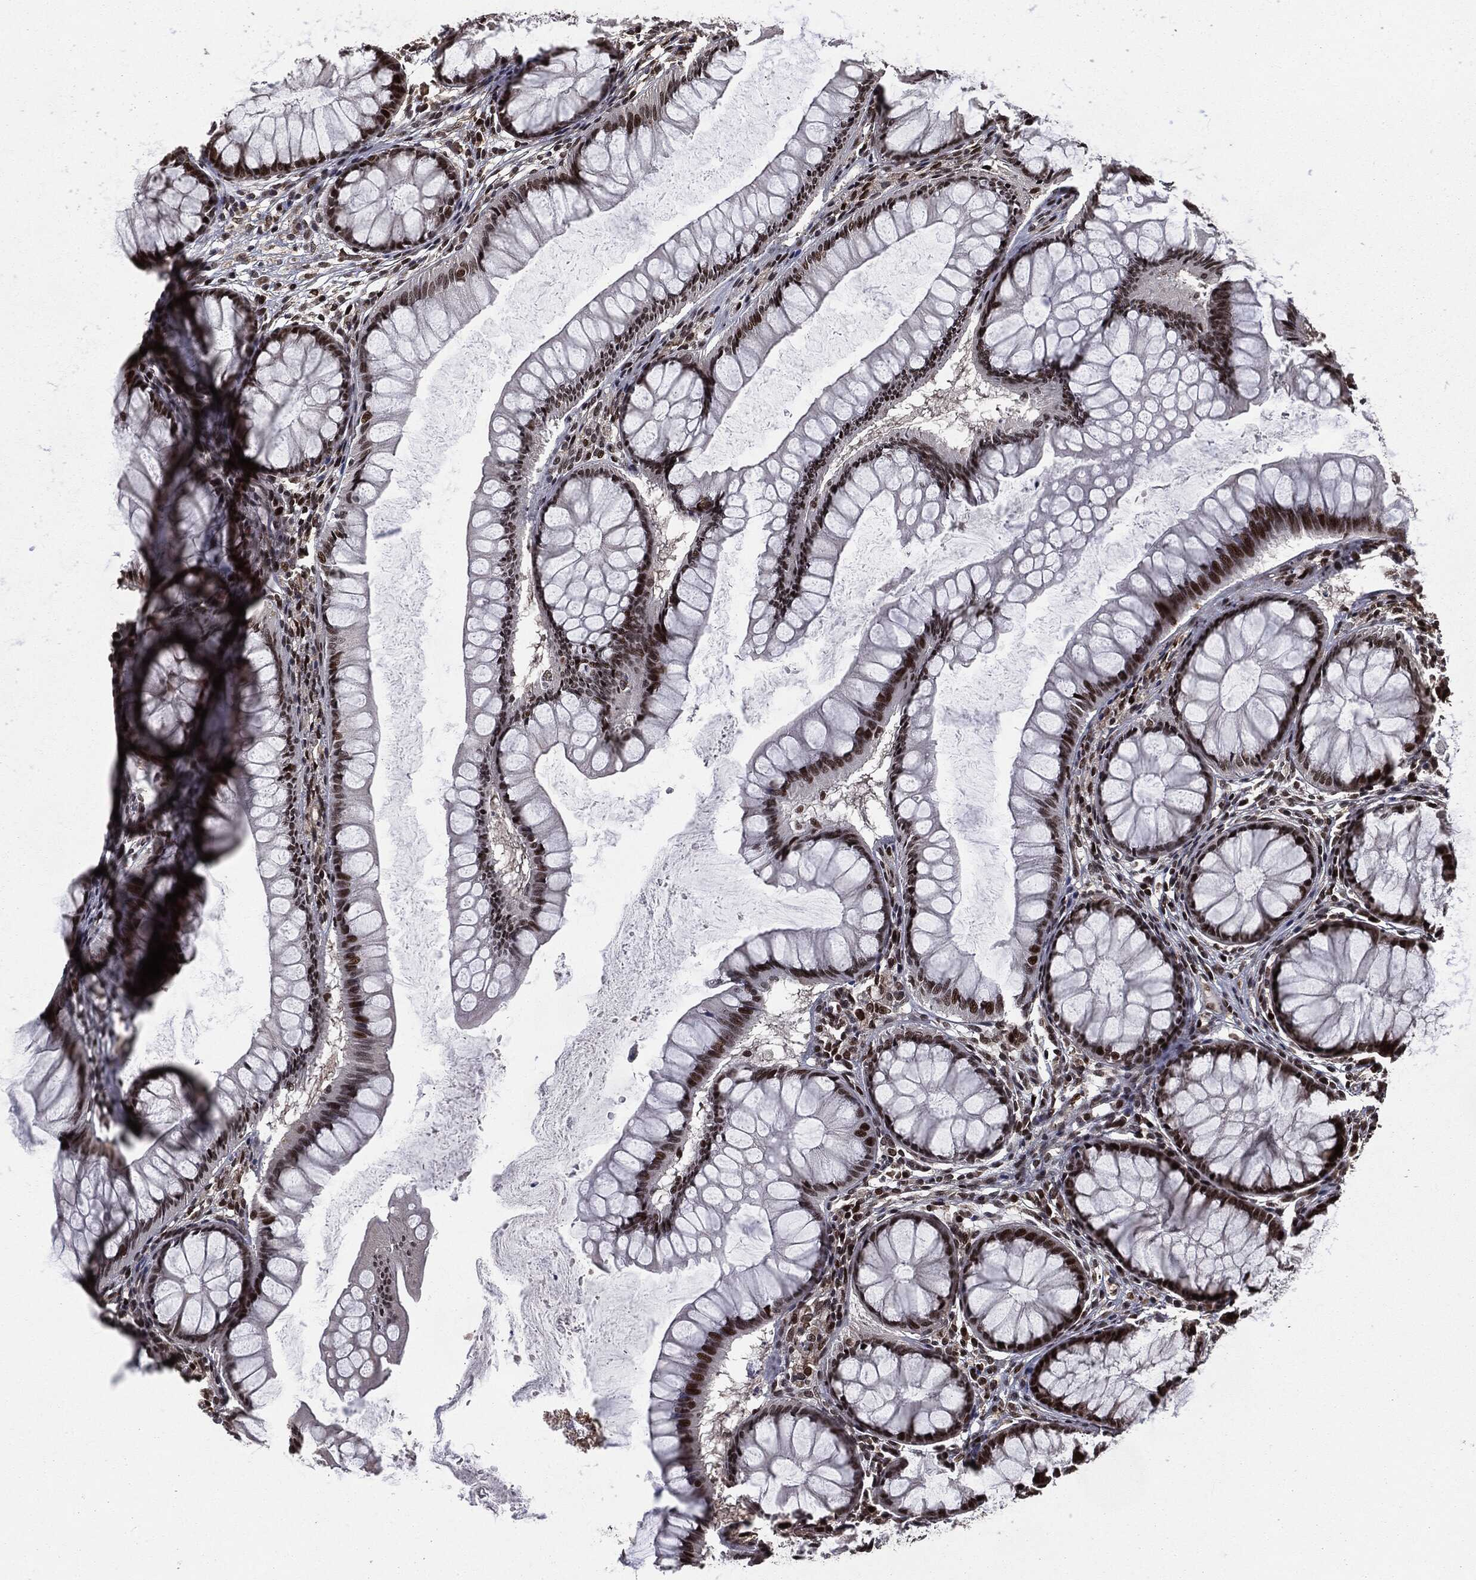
{"staining": {"intensity": "strong", "quantity": ">75%", "location": "nuclear"}, "tissue": "colon", "cell_type": "Endothelial cells", "image_type": "normal", "snomed": [{"axis": "morphology", "description": "Normal tissue, NOS"}, {"axis": "topography", "description": "Colon"}], "caption": "Colon stained for a protein displays strong nuclear positivity in endothelial cells.", "gene": "DVL2", "patient": {"sex": "female", "age": 65}}